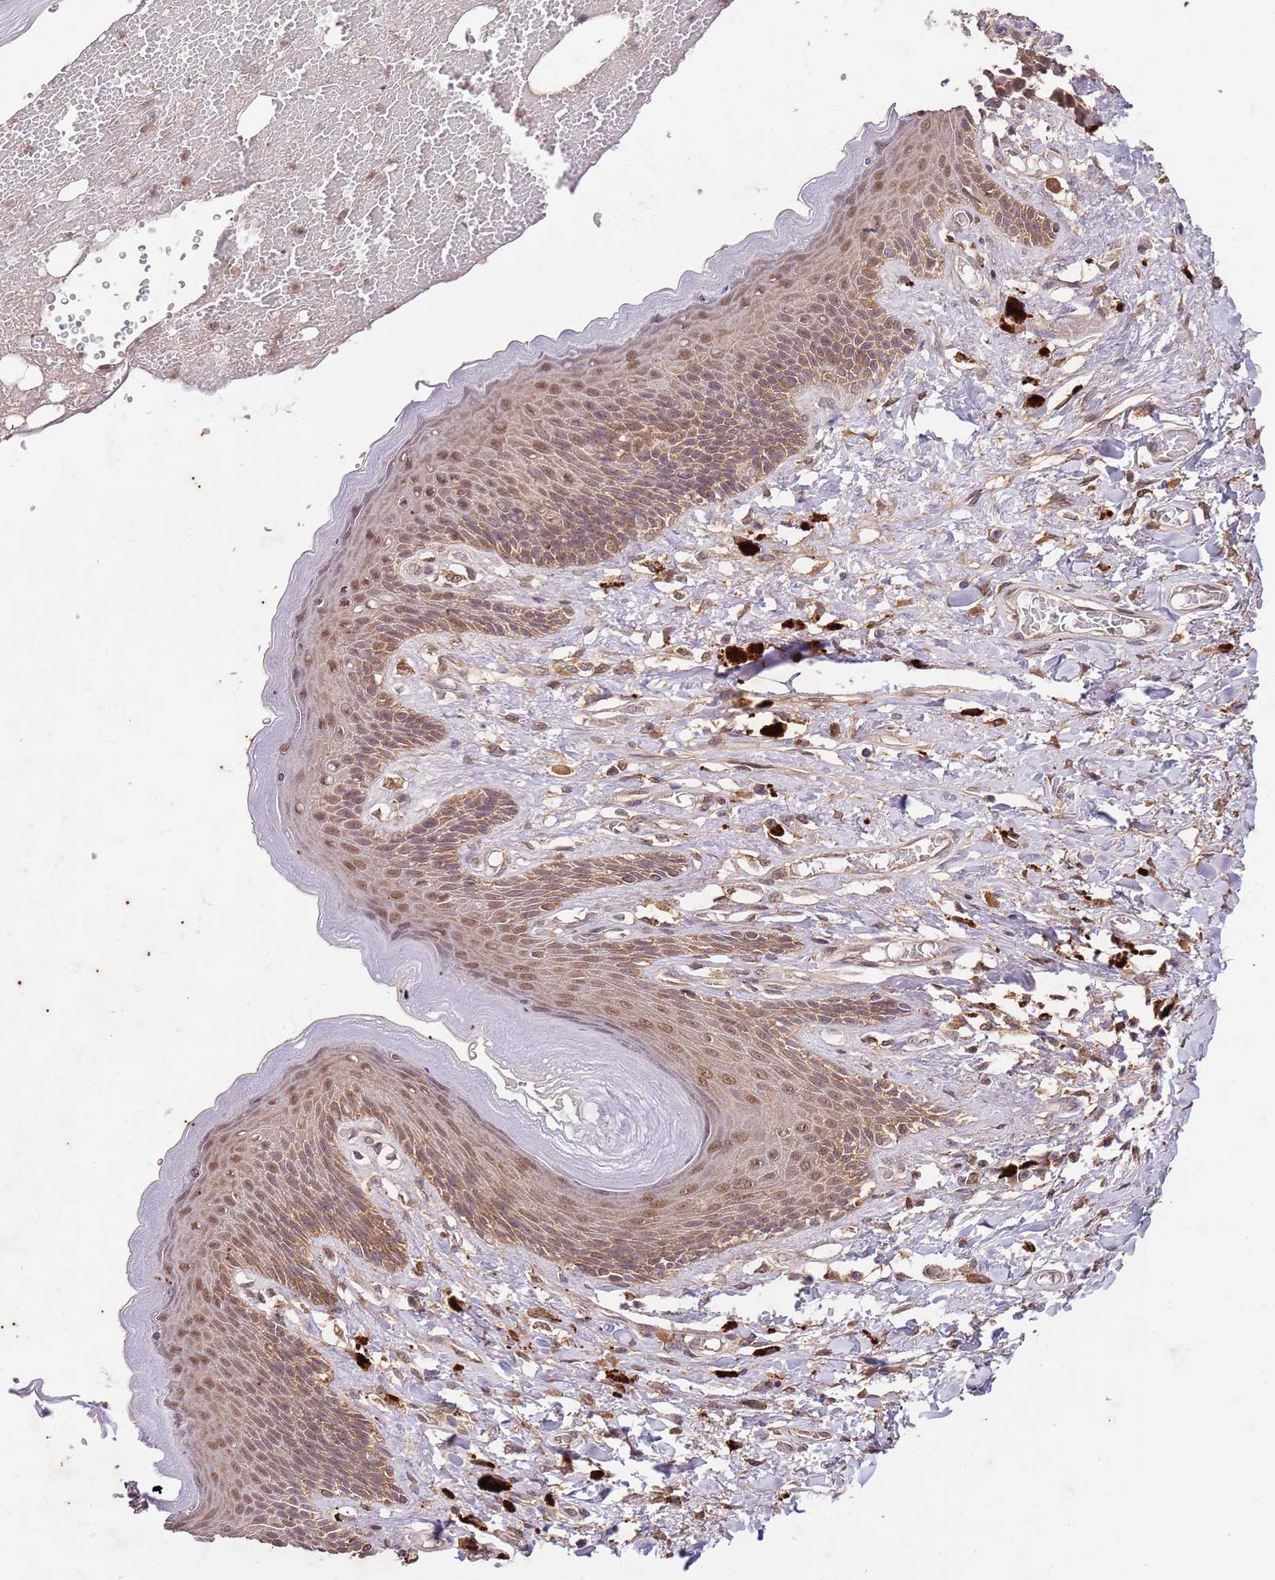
{"staining": {"intensity": "moderate", "quantity": ">75%", "location": "cytoplasmic/membranous,nuclear"}, "tissue": "skin", "cell_type": "Epidermal cells", "image_type": "normal", "snomed": [{"axis": "morphology", "description": "Normal tissue, NOS"}, {"axis": "topography", "description": "Anal"}], "caption": "DAB (3,3'-diaminobenzidine) immunohistochemical staining of normal human skin displays moderate cytoplasmic/membranous,nuclear protein expression in approximately >75% of epidermal cells.", "gene": "UBE3A", "patient": {"sex": "female", "age": 78}}